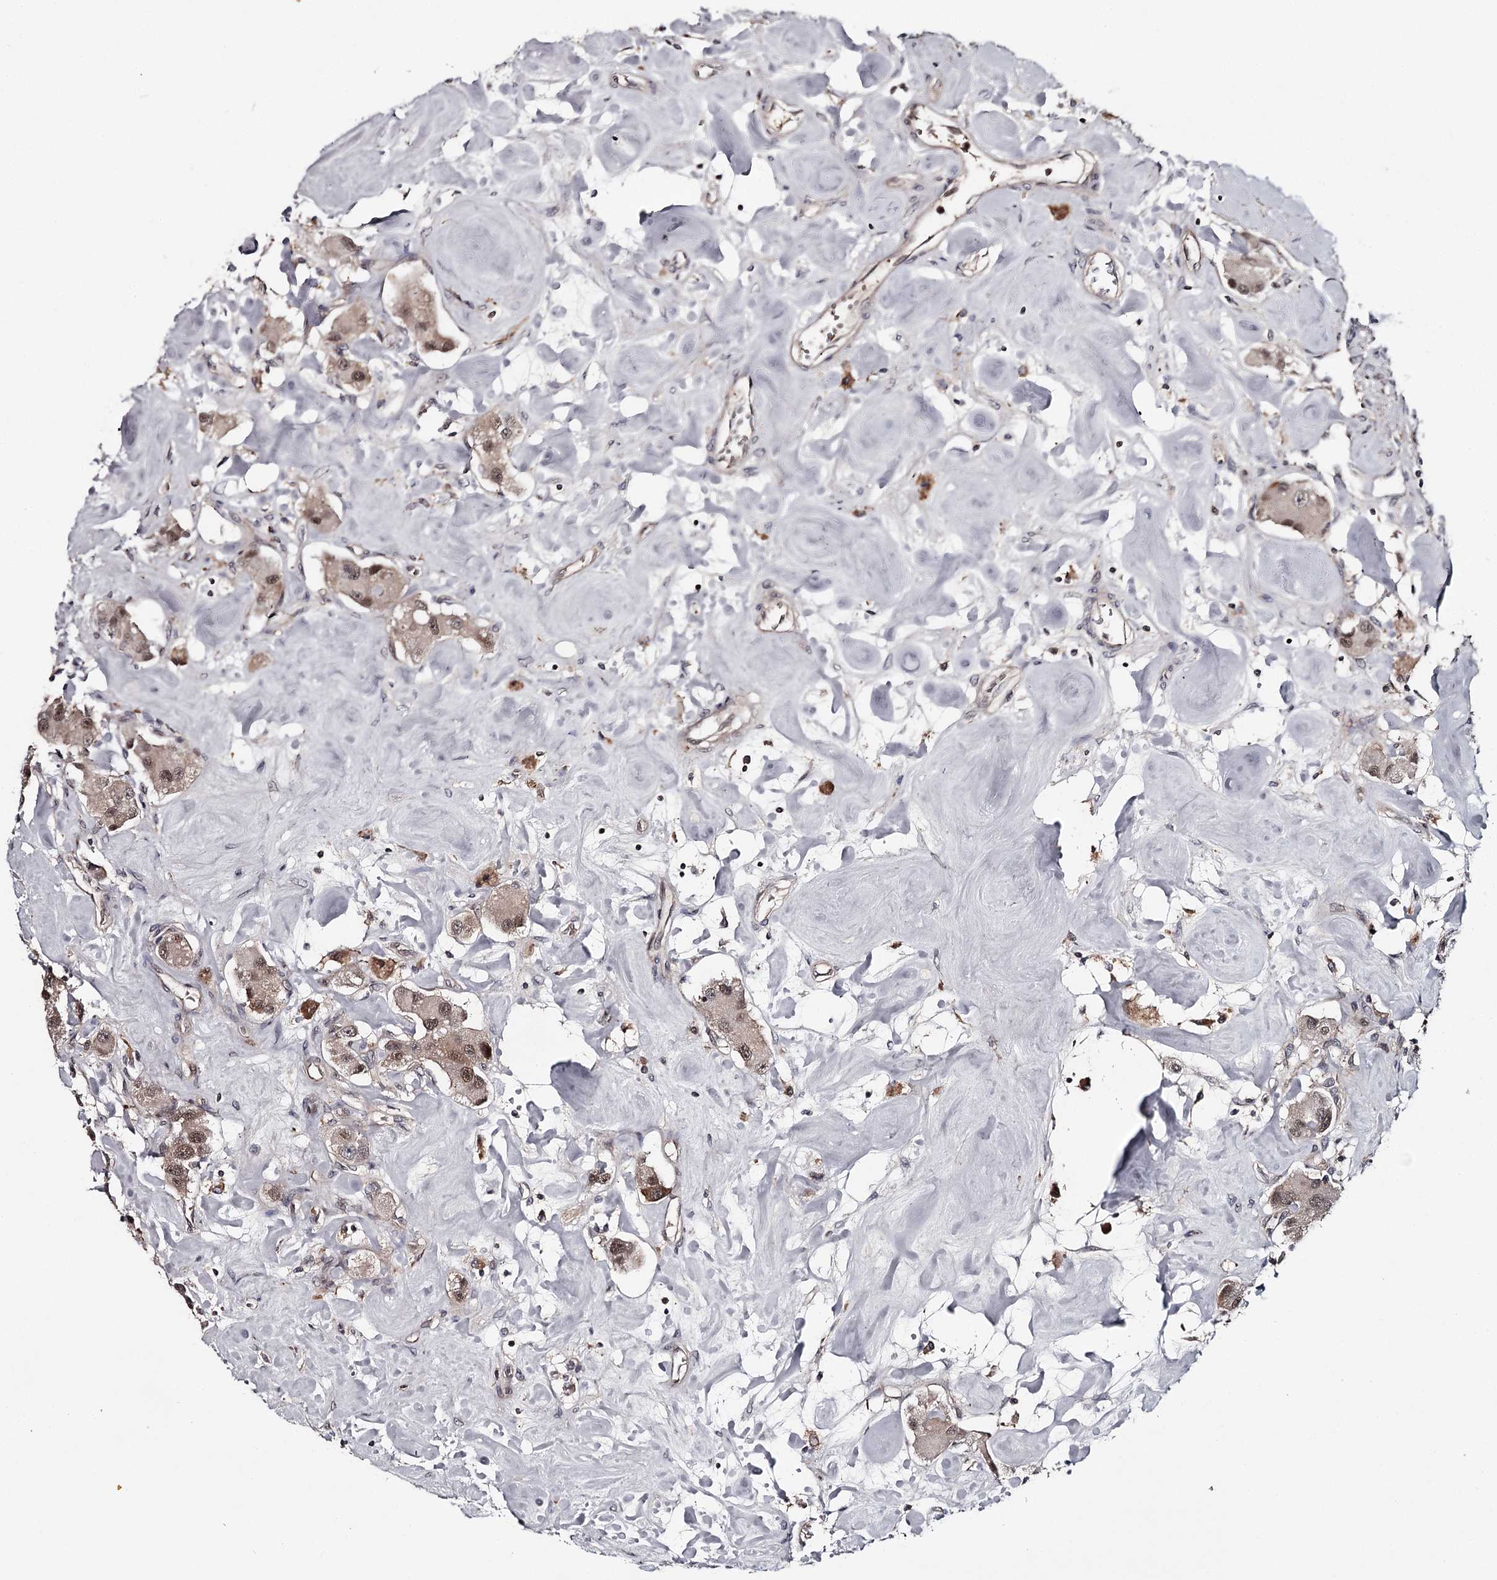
{"staining": {"intensity": "weak", "quantity": "25%-75%", "location": "cytoplasmic/membranous"}, "tissue": "carcinoid", "cell_type": "Tumor cells", "image_type": "cancer", "snomed": [{"axis": "morphology", "description": "Carcinoid, malignant, NOS"}, {"axis": "topography", "description": "Pancreas"}], "caption": "Protein expression analysis of carcinoid (malignant) demonstrates weak cytoplasmic/membranous expression in approximately 25%-75% of tumor cells.", "gene": "GTSF1", "patient": {"sex": "male", "age": 41}}